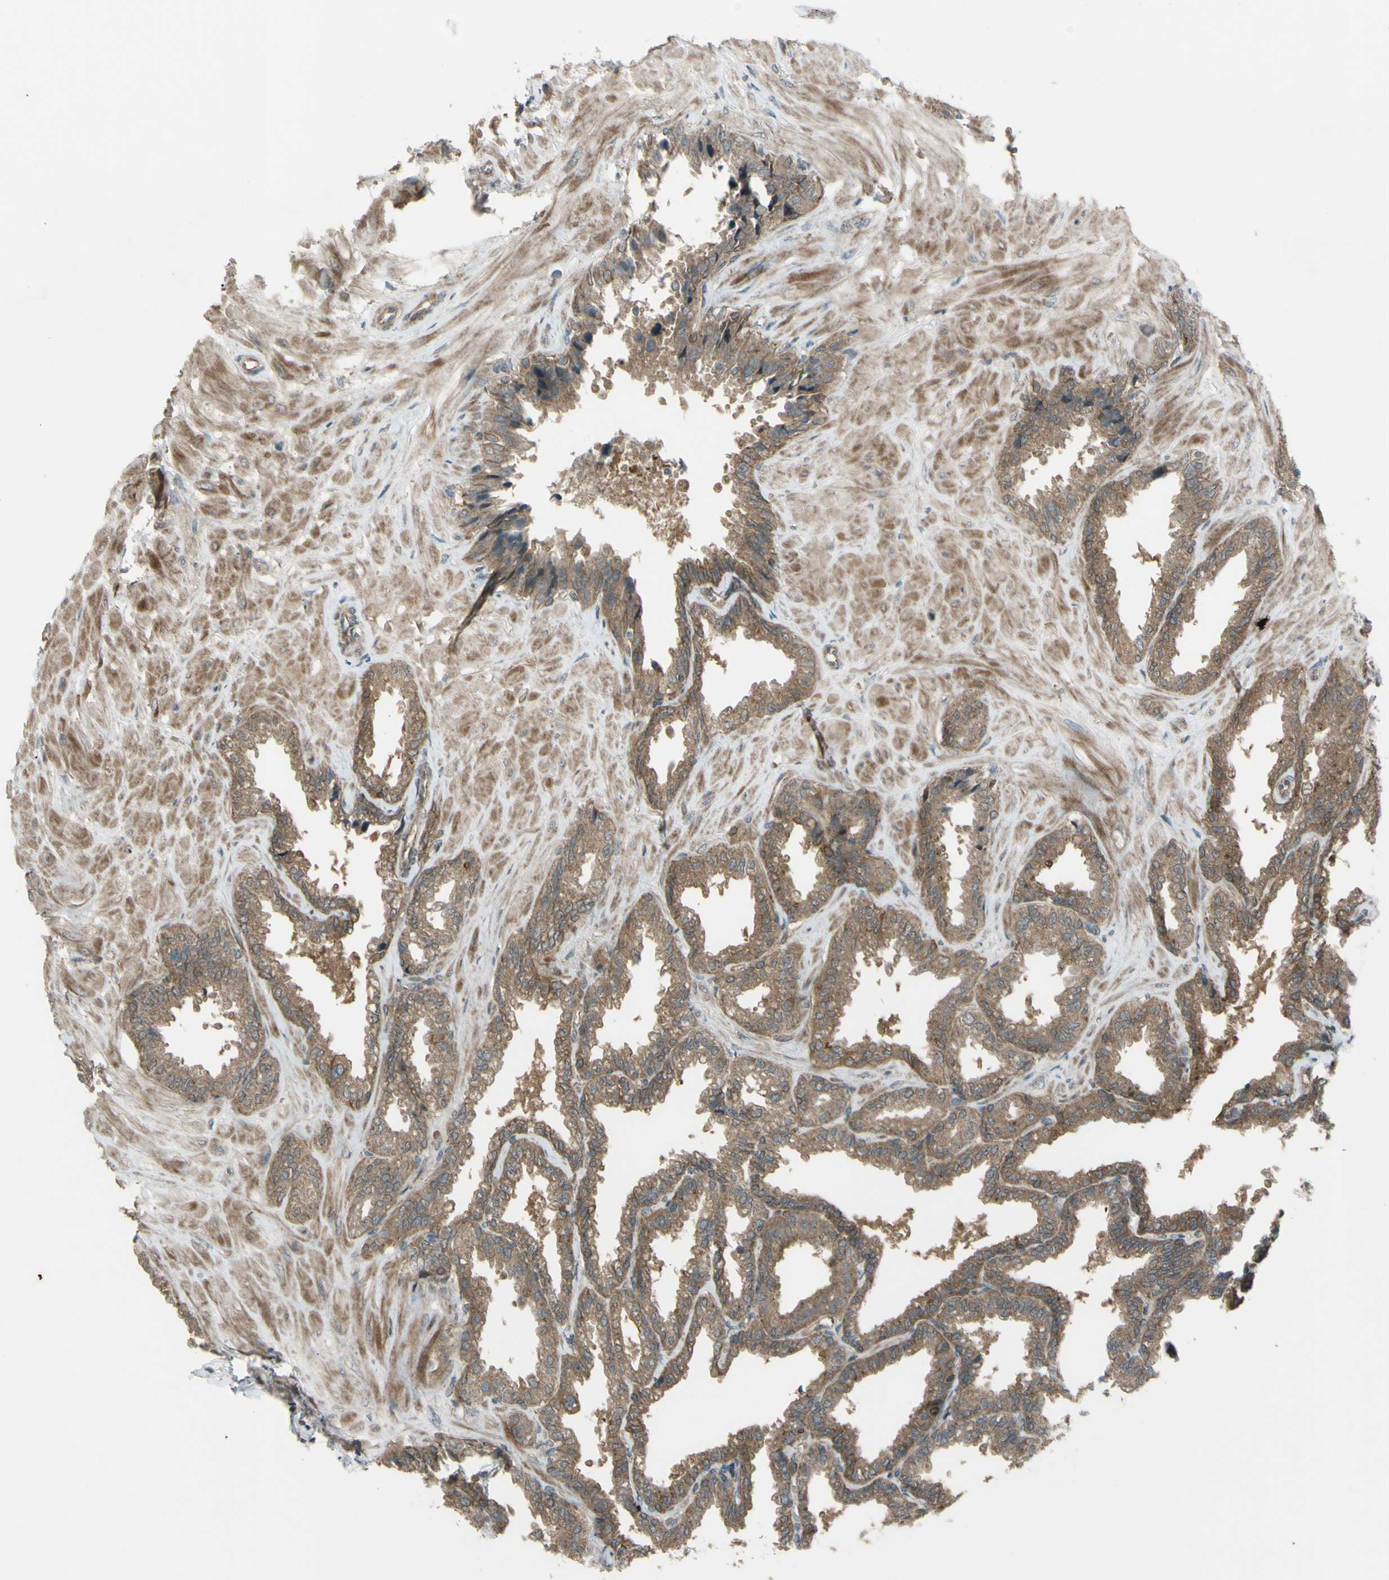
{"staining": {"intensity": "moderate", "quantity": ">75%", "location": "cytoplasmic/membranous"}, "tissue": "seminal vesicle", "cell_type": "Glandular cells", "image_type": "normal", "snomed": [{"axis": "morphology", "description": "Normal tissue, NOS"}, {"axis": "topography", "description": "Seminal veicle"}], "caption": "About >75% of glandular cells in unremarkable seminal vesicle display moderate cytoplasmic/membranous protein expression as visualized by brown immunohistochemical staining.", "gene": "FLII", "patient": {"sex": "male", "age": 46}}